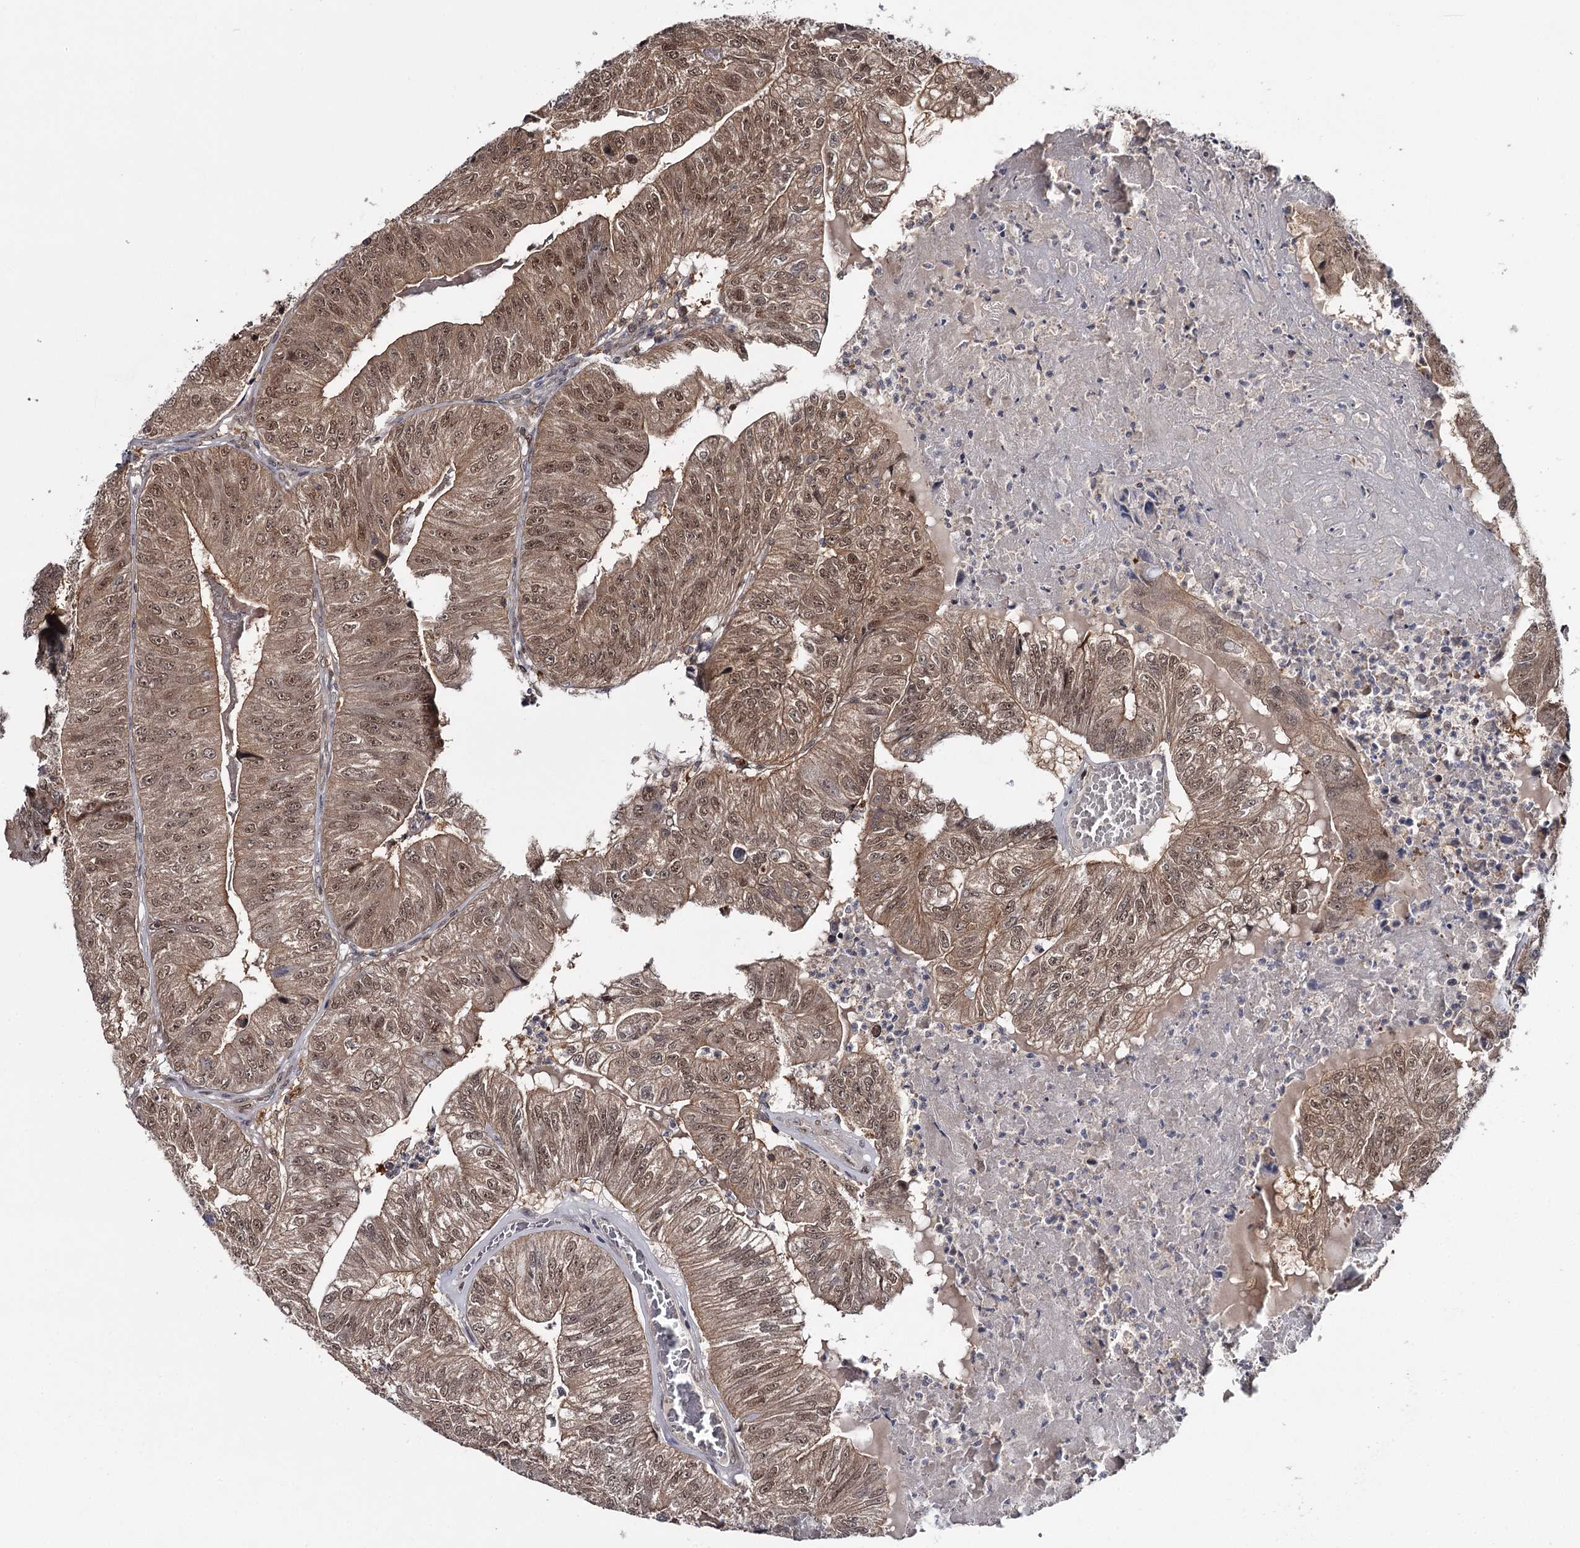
{"staining": {"intensity": "weak", "quantity": "25%-75%", "location": "cytoplasmic/membranous,nuclear"}, "tissue": "colorectal cancer", "cell_type": "Tumor cells", "image_type": "cancer", "snomed": [{"axis": "morphology", "description": "Adenocarcinoma, NOS"}, {"axis": "topography", "description": "Colon"}], "caption": "The histopathology image exhibits staining of colorectal adenocarcinoma, revealing weak cytoplasmic/membranous and nuclear protein staining (brown color) within tumor cells. (DAB = brown stain, brightfield microscopy at high magnification).", "gene": "GTSF1", "patient": {"sex": "female", "age": 67}}